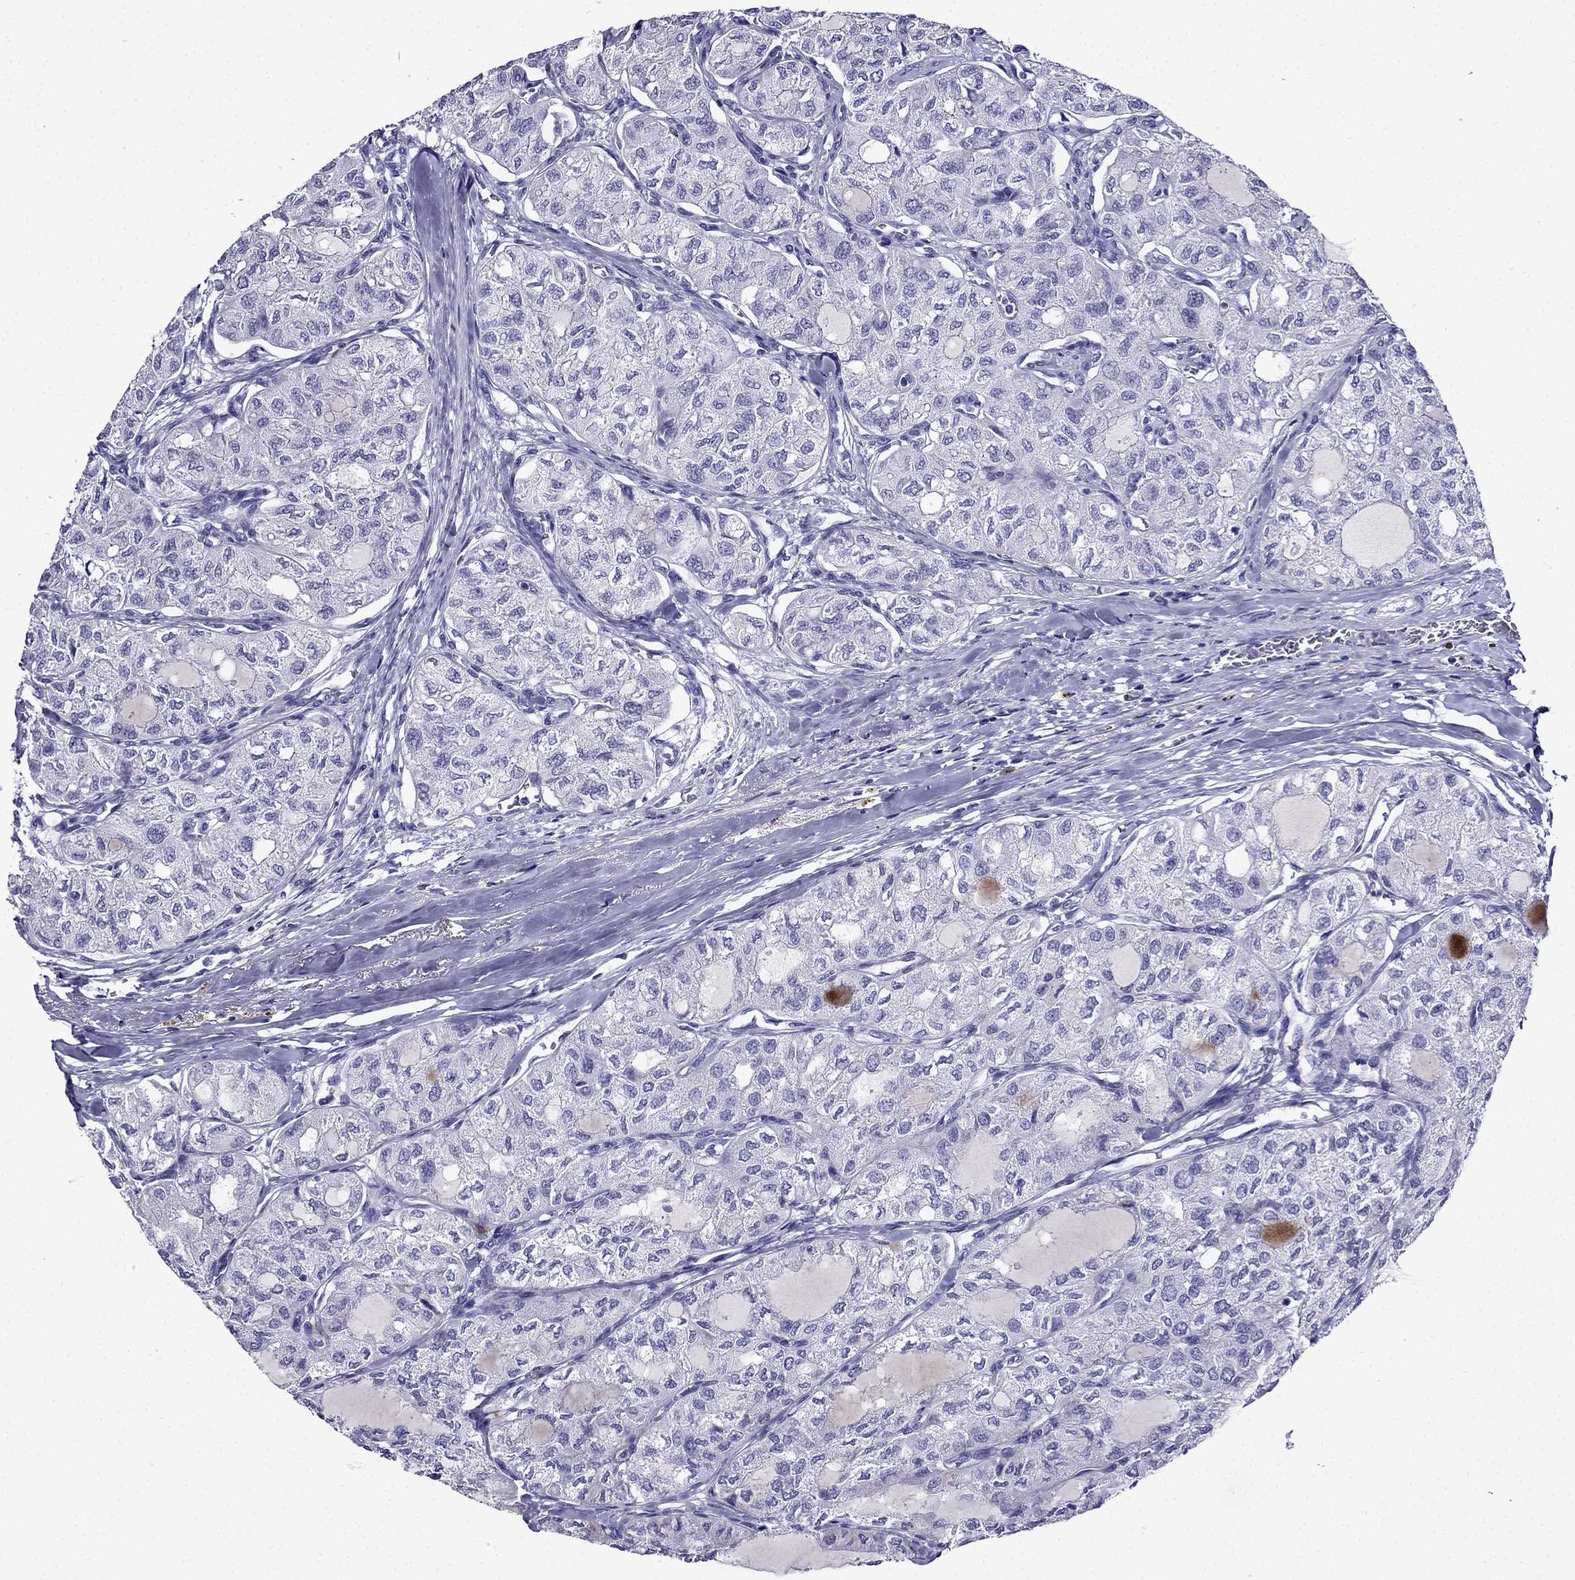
{"staining": {"intensity": "negative", "quantity": "none", "location": "none"}, "tissue": "thyroid cancer", "cell_type": "Tumor cells", "image_type": "cancer", "snomed": [{"axis": "morphology", "description": "Follicular adenoma carcinoma, NOS"}, {"axis": "topography", "description": "Thyroid gland"}], "caption": "DAB (3,3'-diaminobenzidine) immunohistochemical staining of thyroid cancer (follicular adenoma carcinoma) exhibits no significant expression in tumor cells.", "gene": "ERC2", "patient": {"sex": "male", "age": 75}}